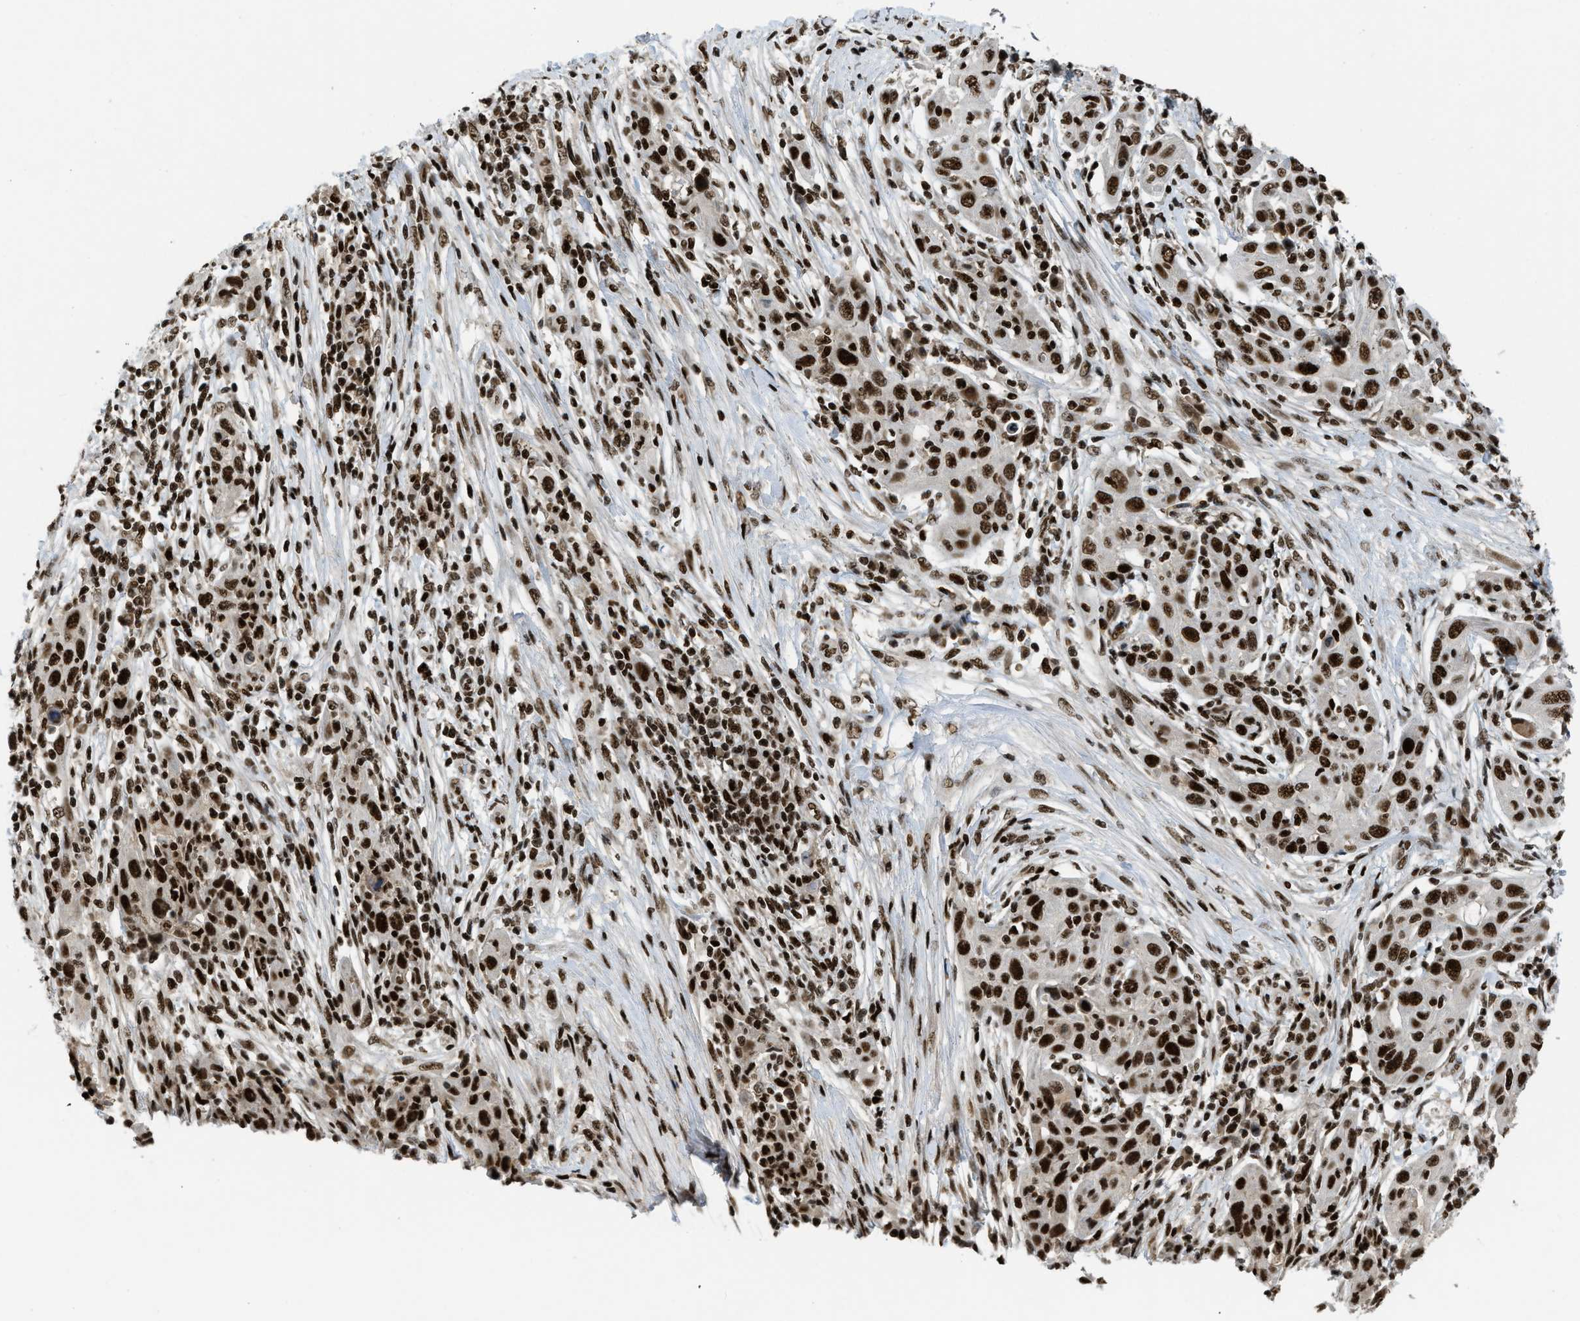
{"staining": {"intensity": "strong", "quantity": ">75%", "location": "nuclear"}, "tissue": "skin cancer", "cell_type": "Tumor cells", "image_type": "cancer", "snomed": [{"axis": "morphology", "description": "Squamous cell carcinoma, NOS"}, {"axis": "topography", "description": "Skin"}], "caption": "An image of human skin squamous cell carcinoma stained for a protein demonstrates strong nuclear brown staining in tumor cells.", "gene": "RFX5", "patient": {"sex": "female", "age": 88}}